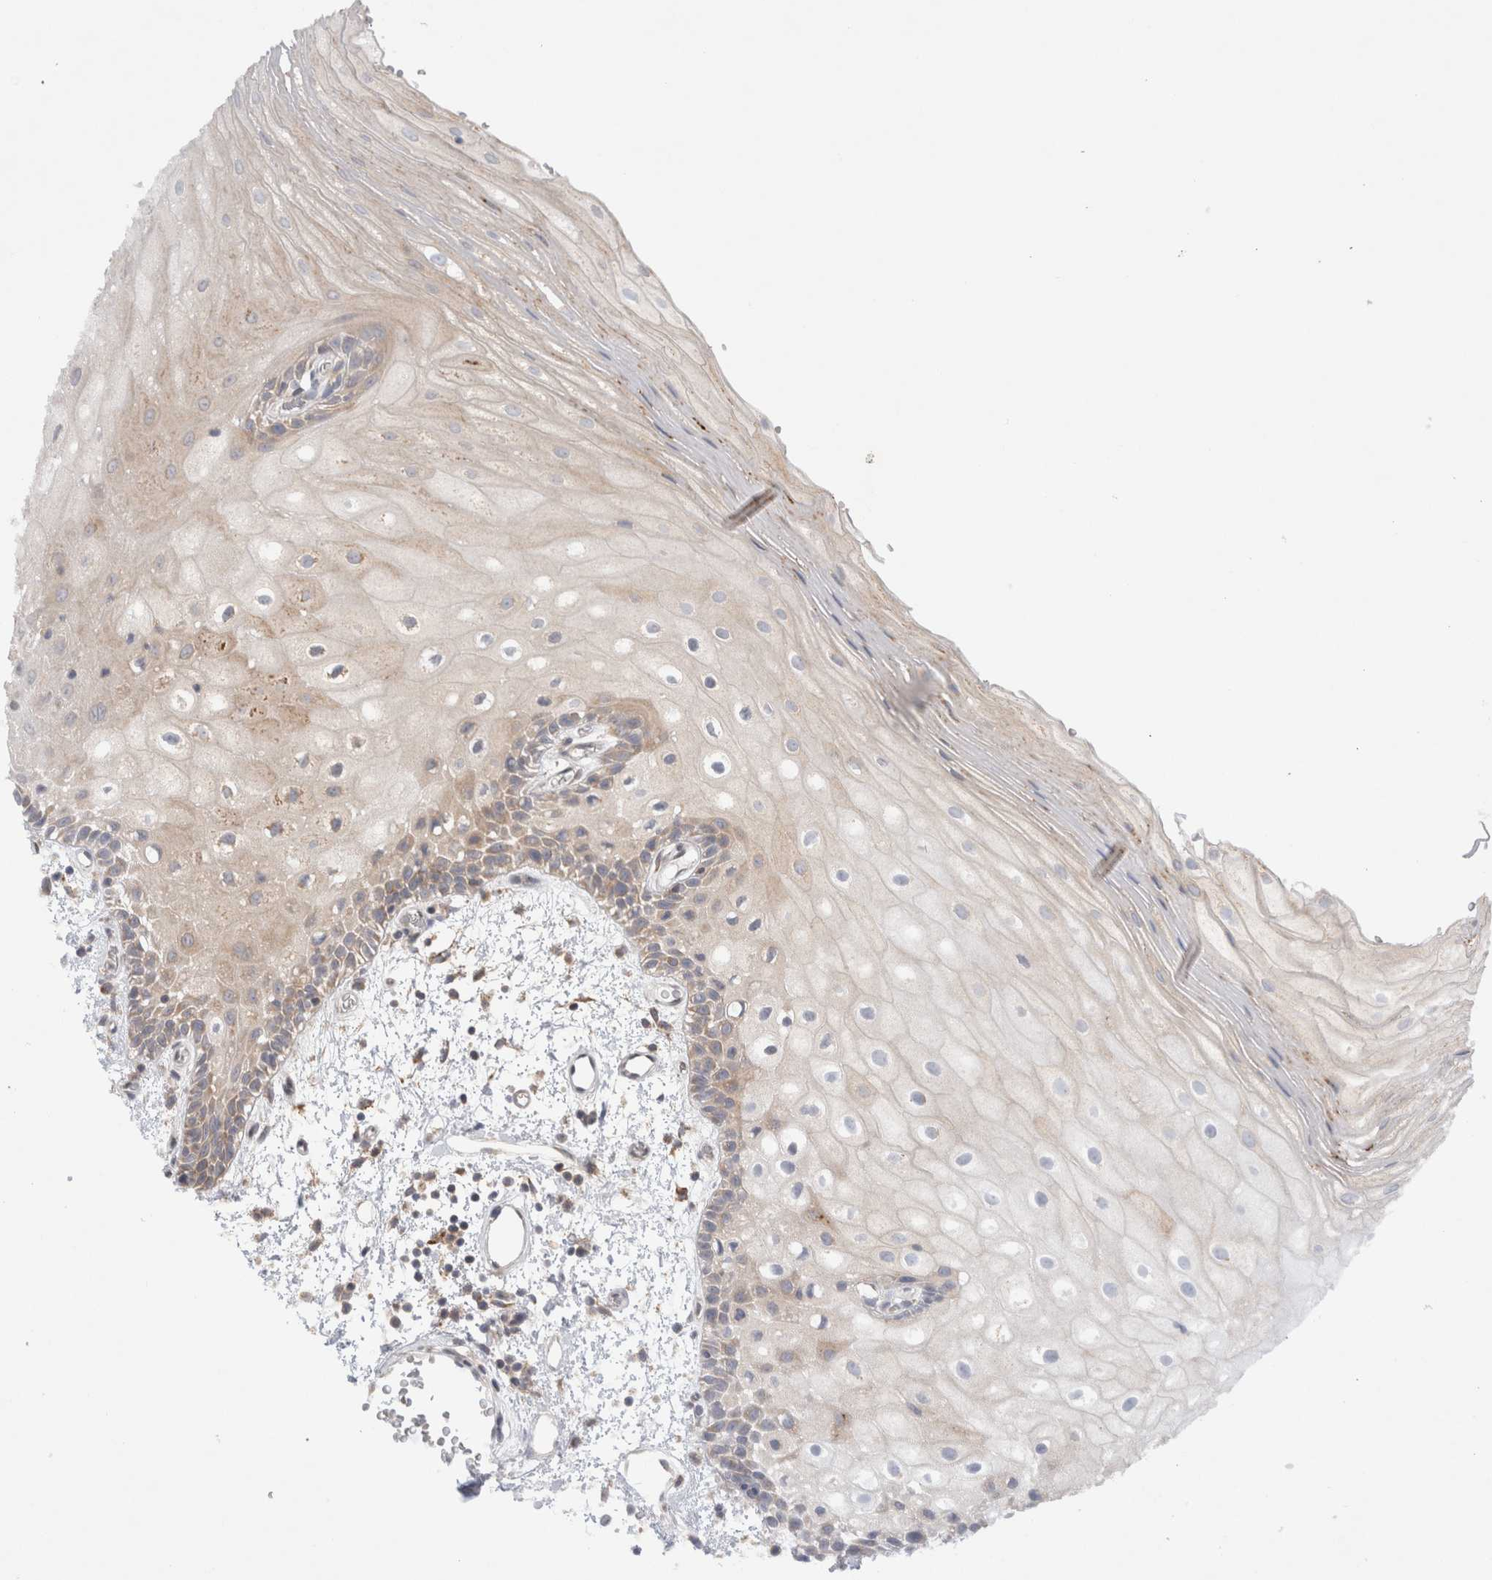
{"staining": {"intensity": "weak", "quantity": "25%-75%", "location": "cytoplasmic/membranous"}, "tissue": "oral mucosa", "cell_type": "Squamous epithelial cells", "image_type": "normal", "snomed": [{"axis": "morphology", "description": "Normal tissue, NOS"}, {"axis": "topography", "description": "Oral tissue"}], "caption": "This image demonstrates benign oral mucosa stained with immunohistochemistry (IHC) to label a protein in brown. The cytoplasmic/membranous of squamous epithelial cells show weak positivity for the protein. Nuclei are counter-stained blue.", "gene": "NDOR1", "patient": {"sex": "male", "age": 52}}